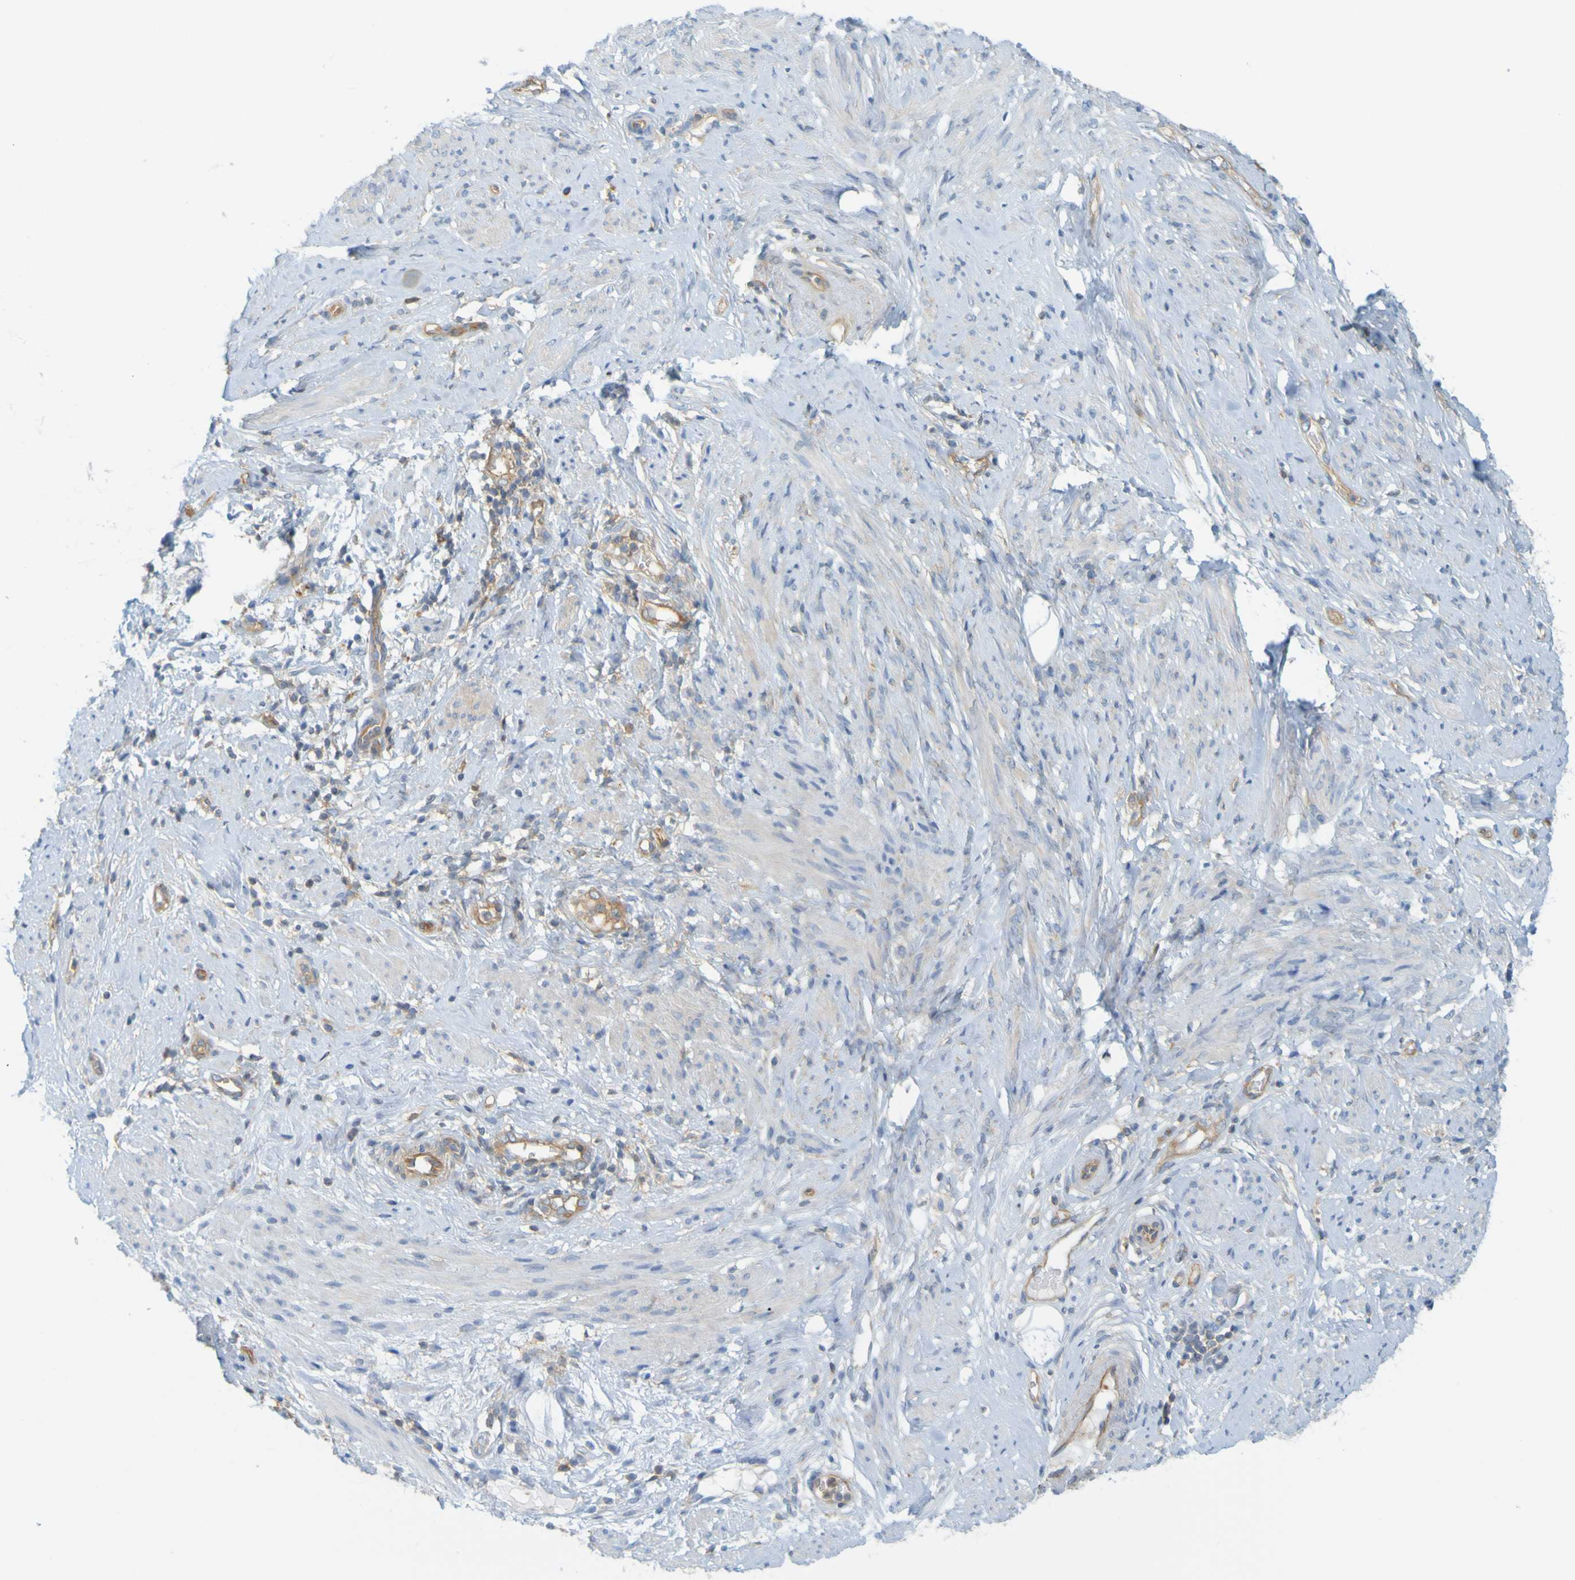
{"staining": {"intensity": "moderate", "quantity": "<25%", "location": "cytoplasmic/membranous"}, "tissue": "endometrial cancer", "cell_type": "Tumor cells", "image_type": "cancer", "snomed": [{"axis": "morphology", "description": "Adenocarcinoma, NOS"}, {"axis": "topography", "description": "Endometrium"}], "caption": "Moderate cytoplasmic/membranous positivity is seen in approximately <25% of tumor cells in adenocarcinoma (endometrial).", "gene": "APPL1", "patient": {"sex": "female", "age": 85}}